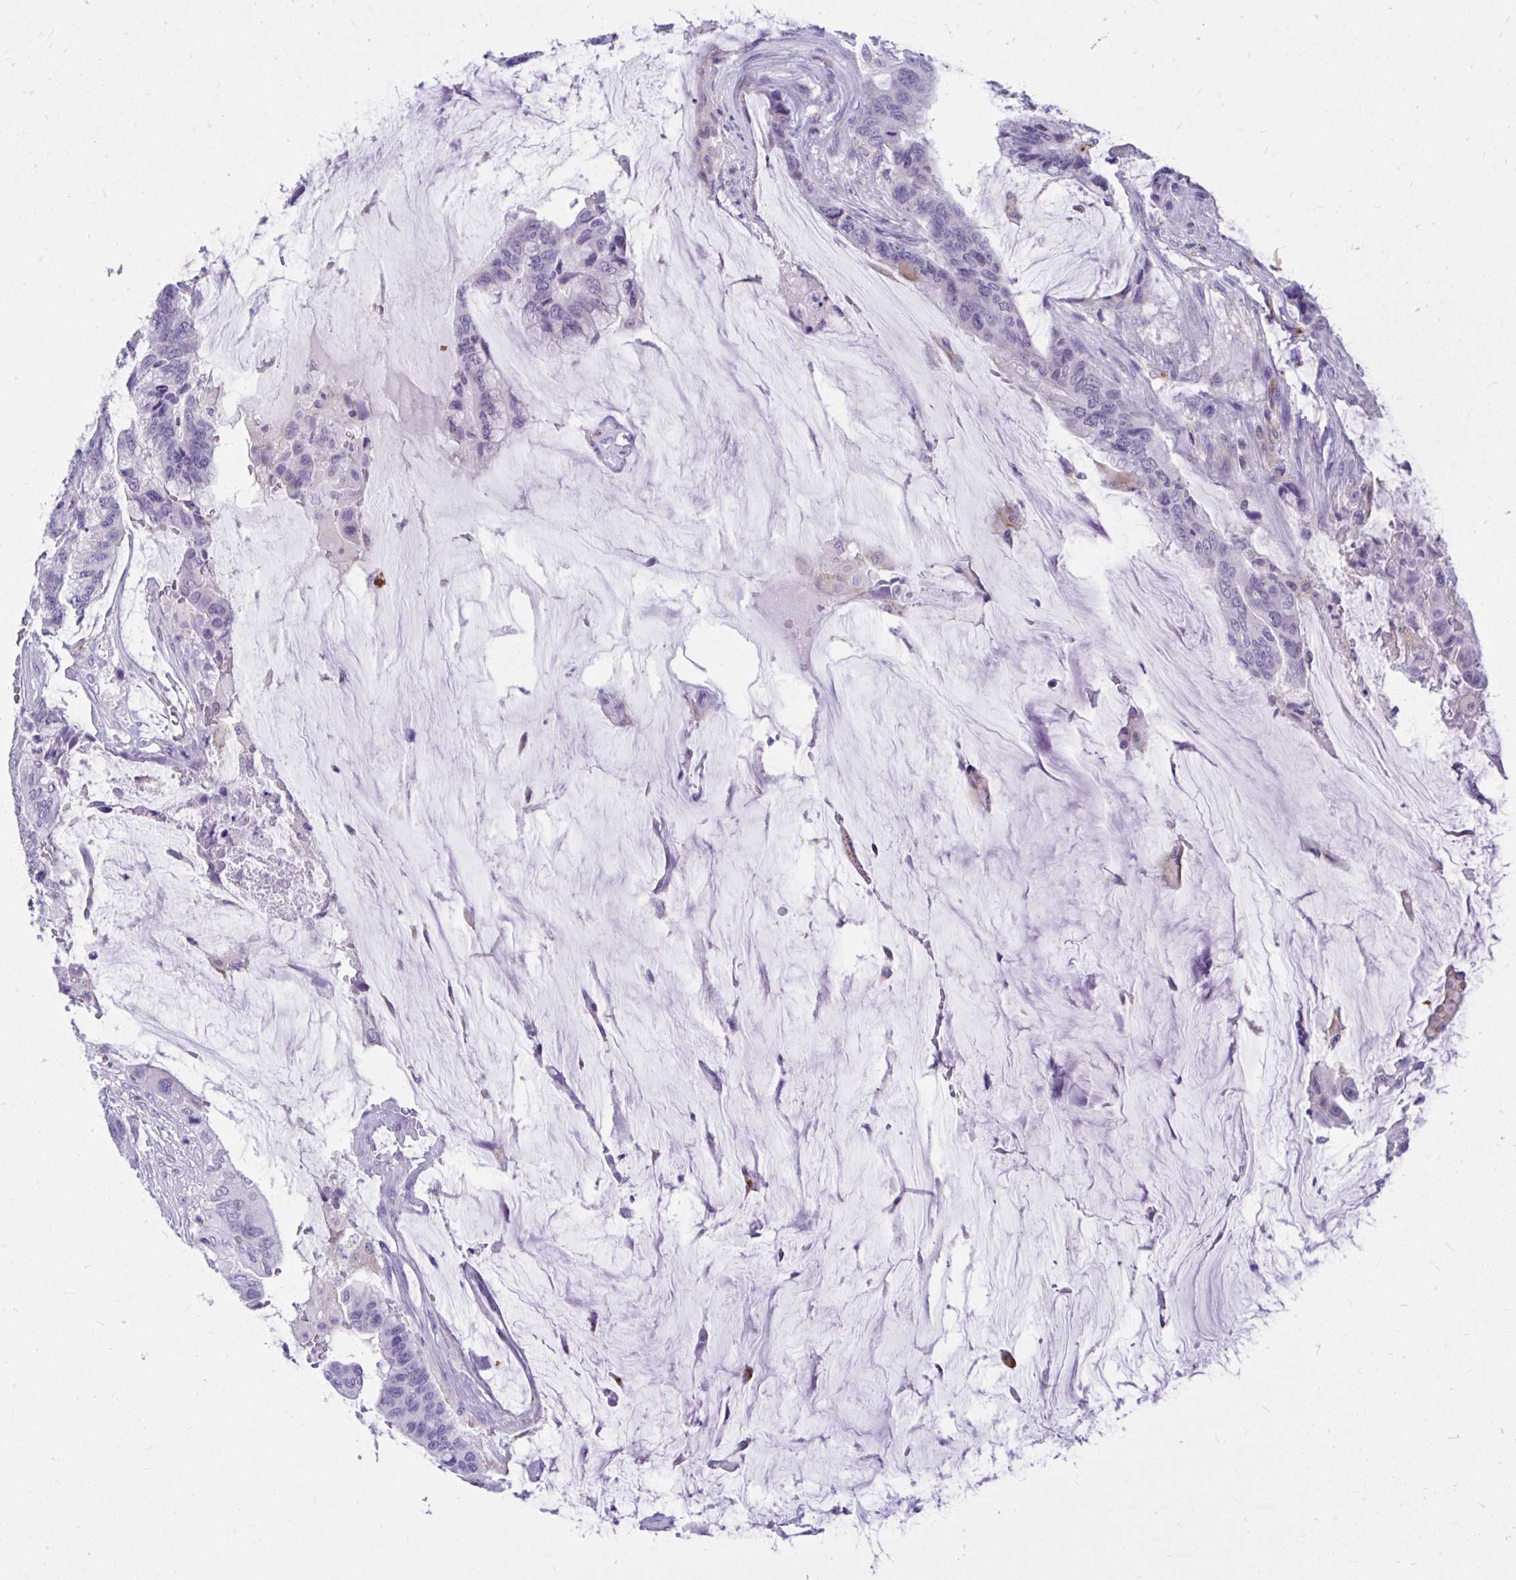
{"staining": {"intensity": "negative", "quantity": "none", "location": "none"}, "tissue": "colorectal cancer", "cell_type": "Tumor cells", "image_type": "cancer", "snomed": [{"axis": "morphology", "description": "Adenocarcinoma, NOS"}, {"axis": "topography", "description": "Rectum"}], "caption": "DAB immunohistochemical staining of human colorectal cancer (adenocarcinoma) exhibits no significant staining in tumor cells.", "gene": "GPRIN3", "patient": {"sex": "female", "age": 59}}